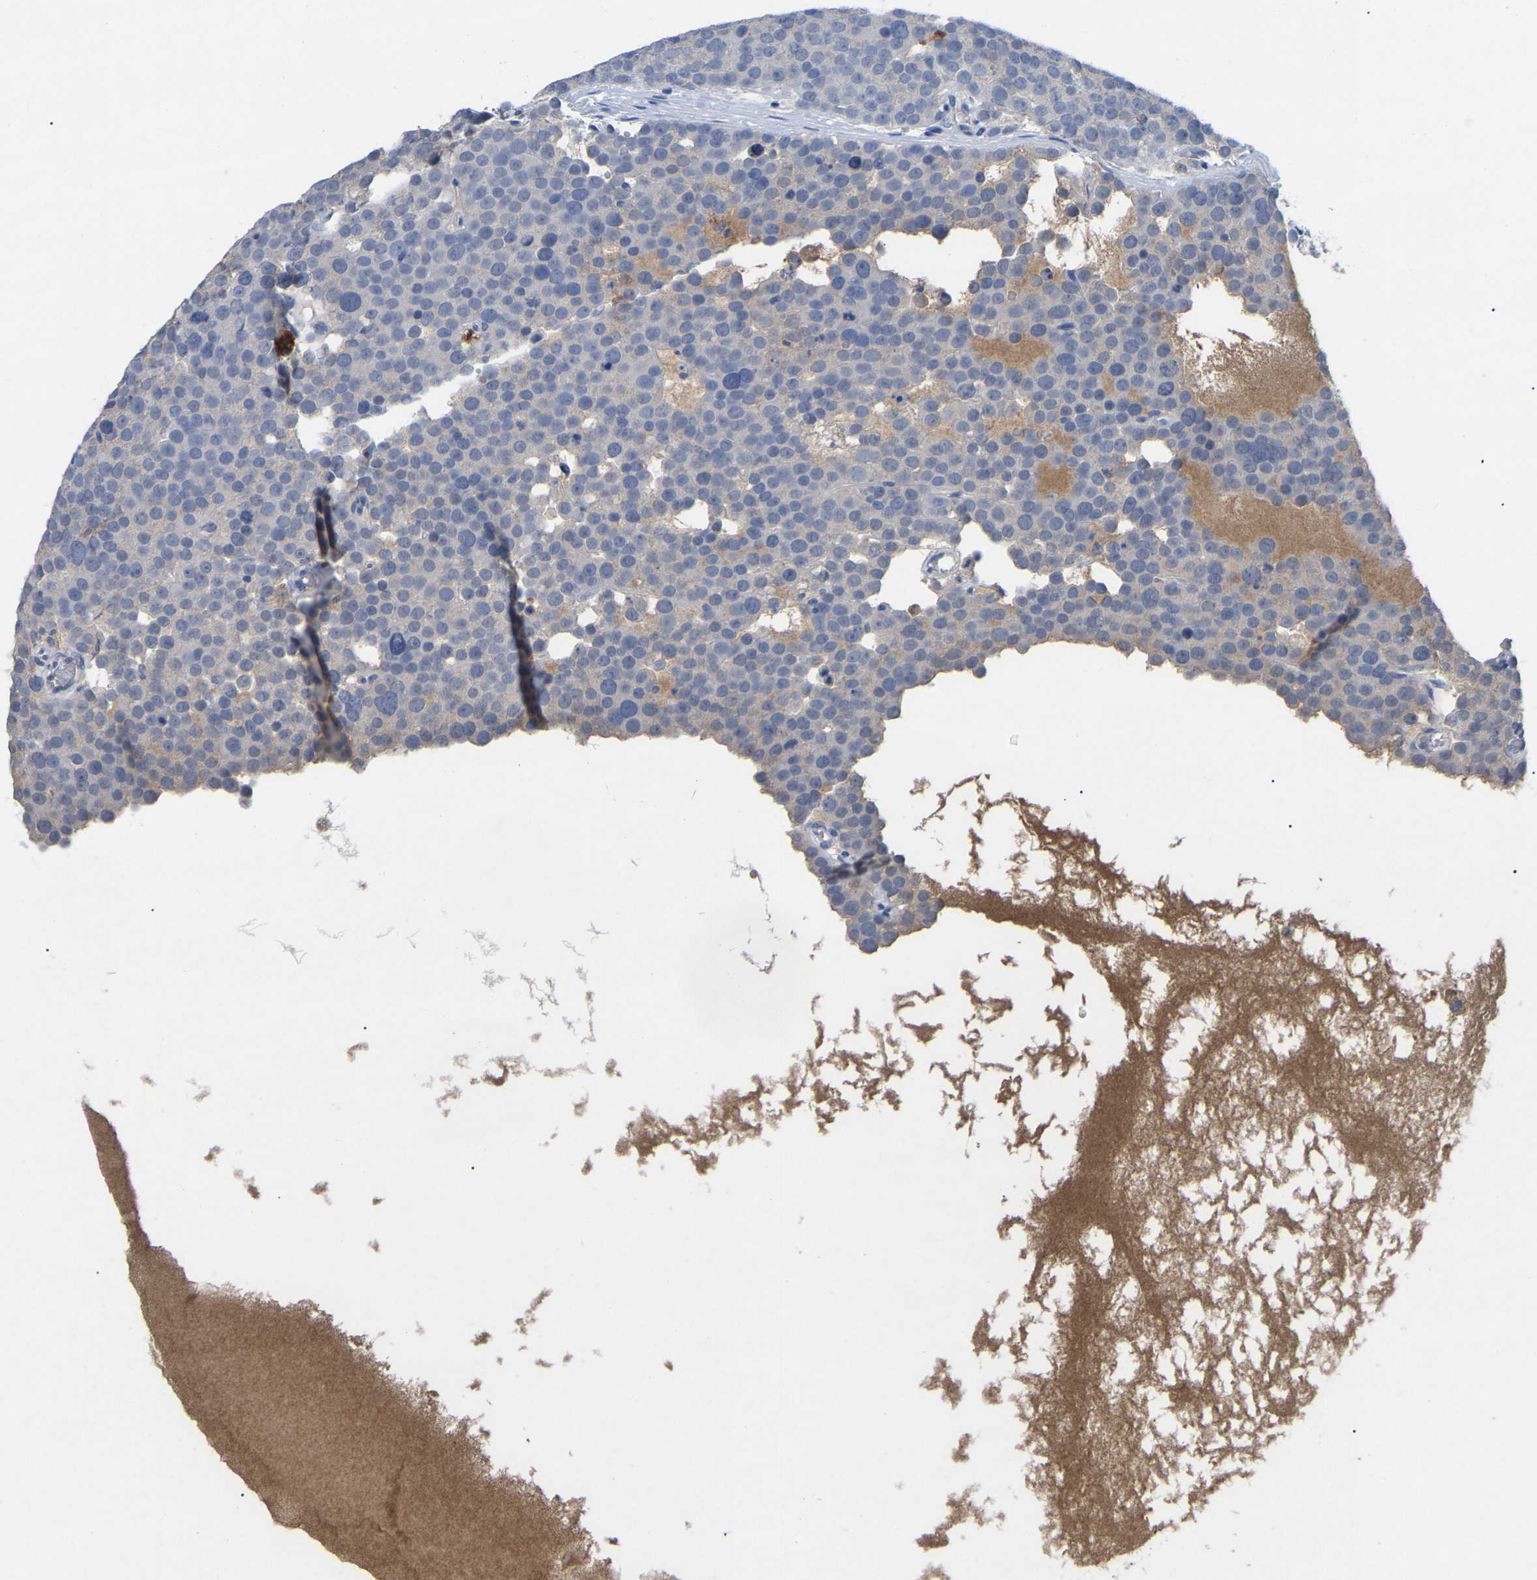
{"staining": {"intensity": "negative", "quantity": "none", "location": "none"}, "tissue": "testis cancer", "cell_type": "Tumor cells", "image_type": "cancer", "snomed": [{"axis": "morphology", "description": "Seminoma, NOS"}, {"axis": "topography", "description": "Testis"}], "caption": "High power microscopy histopathology image of an immunohistochemistry (IHC) image of seminoma (testis), revealing no significant positivity in tumor cells.", "gene": "SMPD2", "patient": {"sex": "male", "age": 71}}